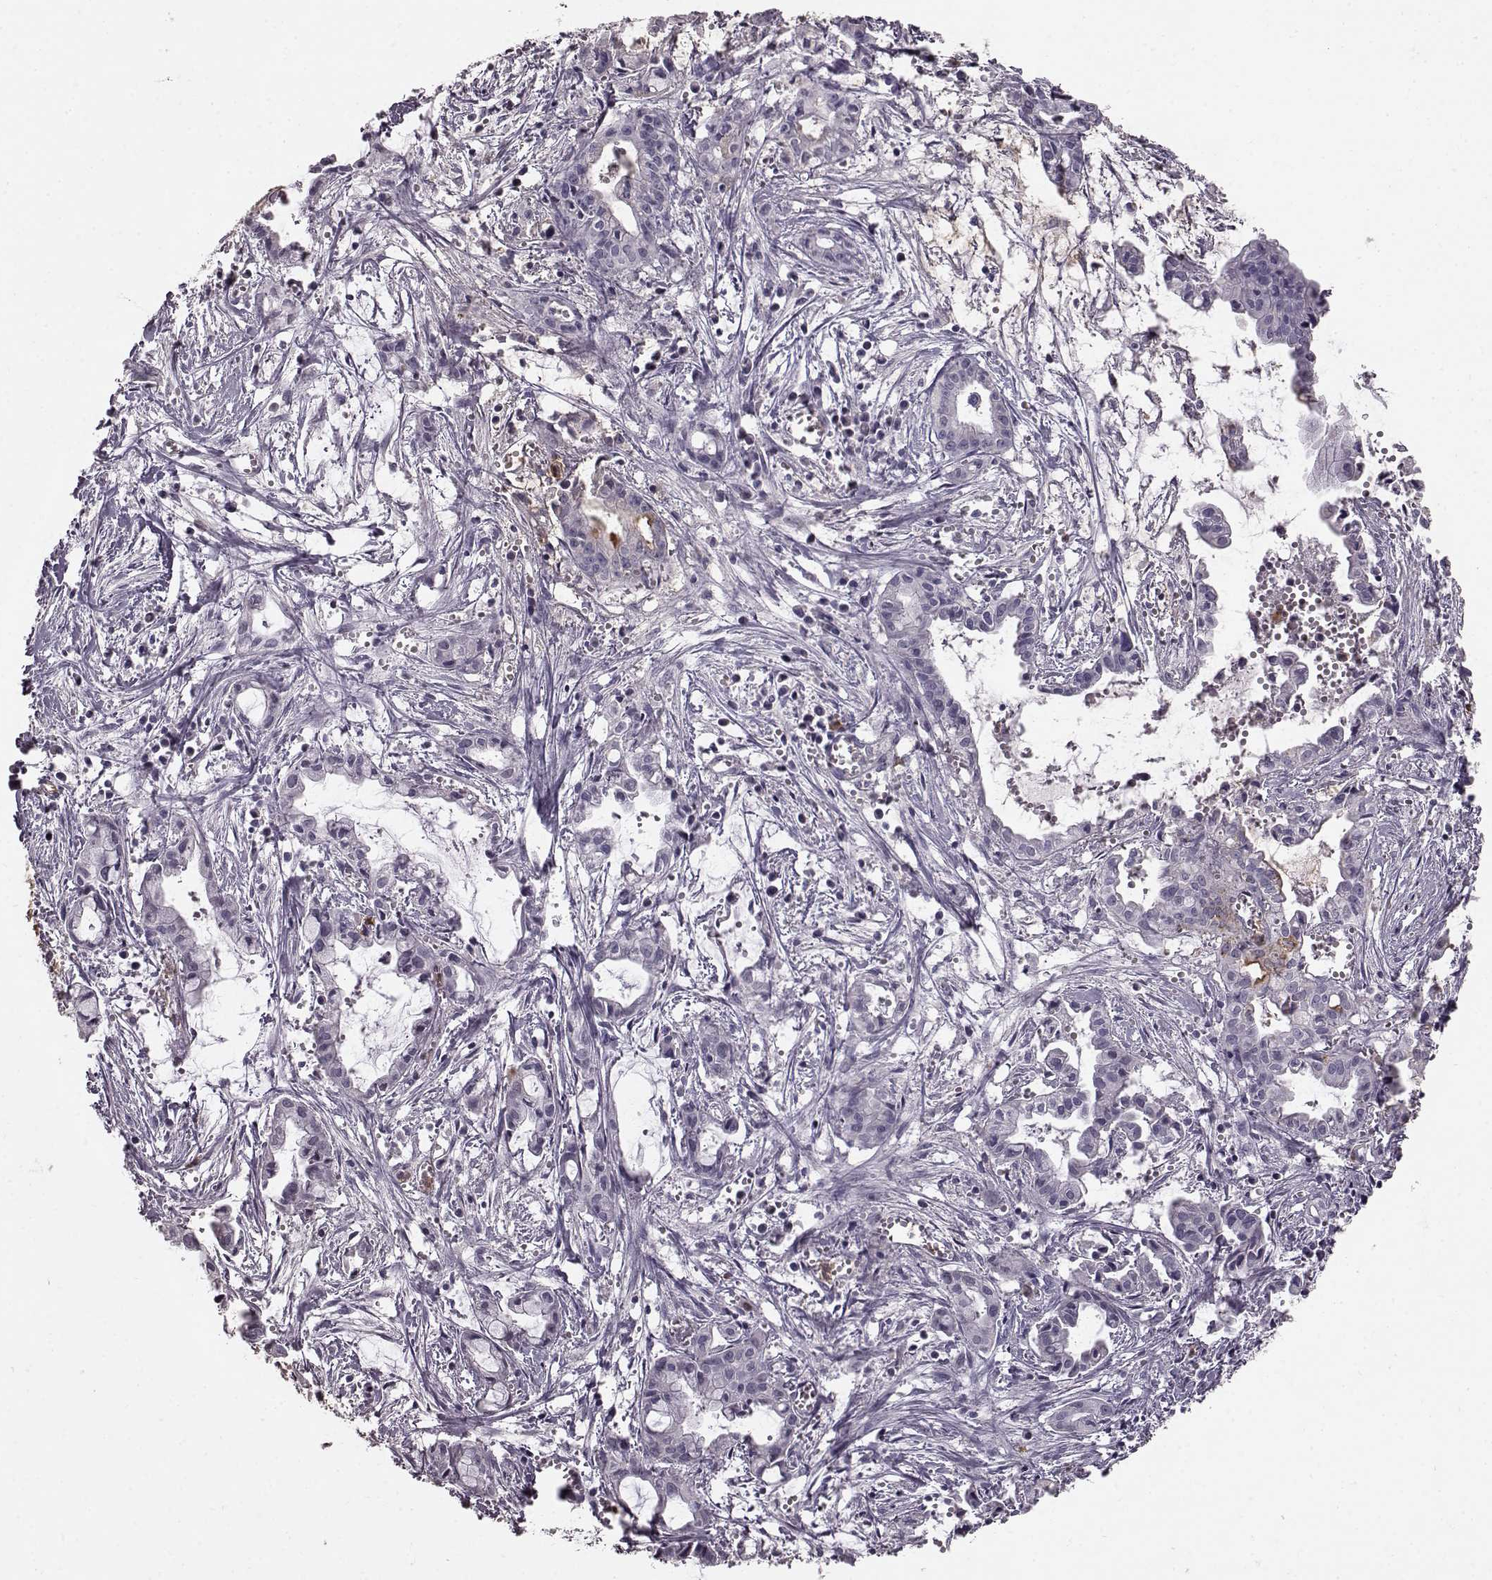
{"staining": {"intensity": "negative", "quantity": "none", "location": "none"}, "tissue": "pancreatic cancer", "cell_type": "Tumor cells", "image_type": "cancer", "snomed": [{"axis": "morphology", "description": "Adenocarcinoma, NOS"}, {"axis": "topography", "description": "Pancreas"}], "caption": "Immunohistochemistry photomicrograph of neoplastic tissue: human adenocarcinoma (pancreatic) stained with DAB (3,3'-diaminobenzidine) exhibits no significant protein expression in tumor cells. The staining was performed using DAB to visualize the protein expression in brown, while the nuclei were stained in blue with hematoxylin (Magnification: 20x).", "gene": "FUT4", "patient": {"sex": "male", "age": 48}}